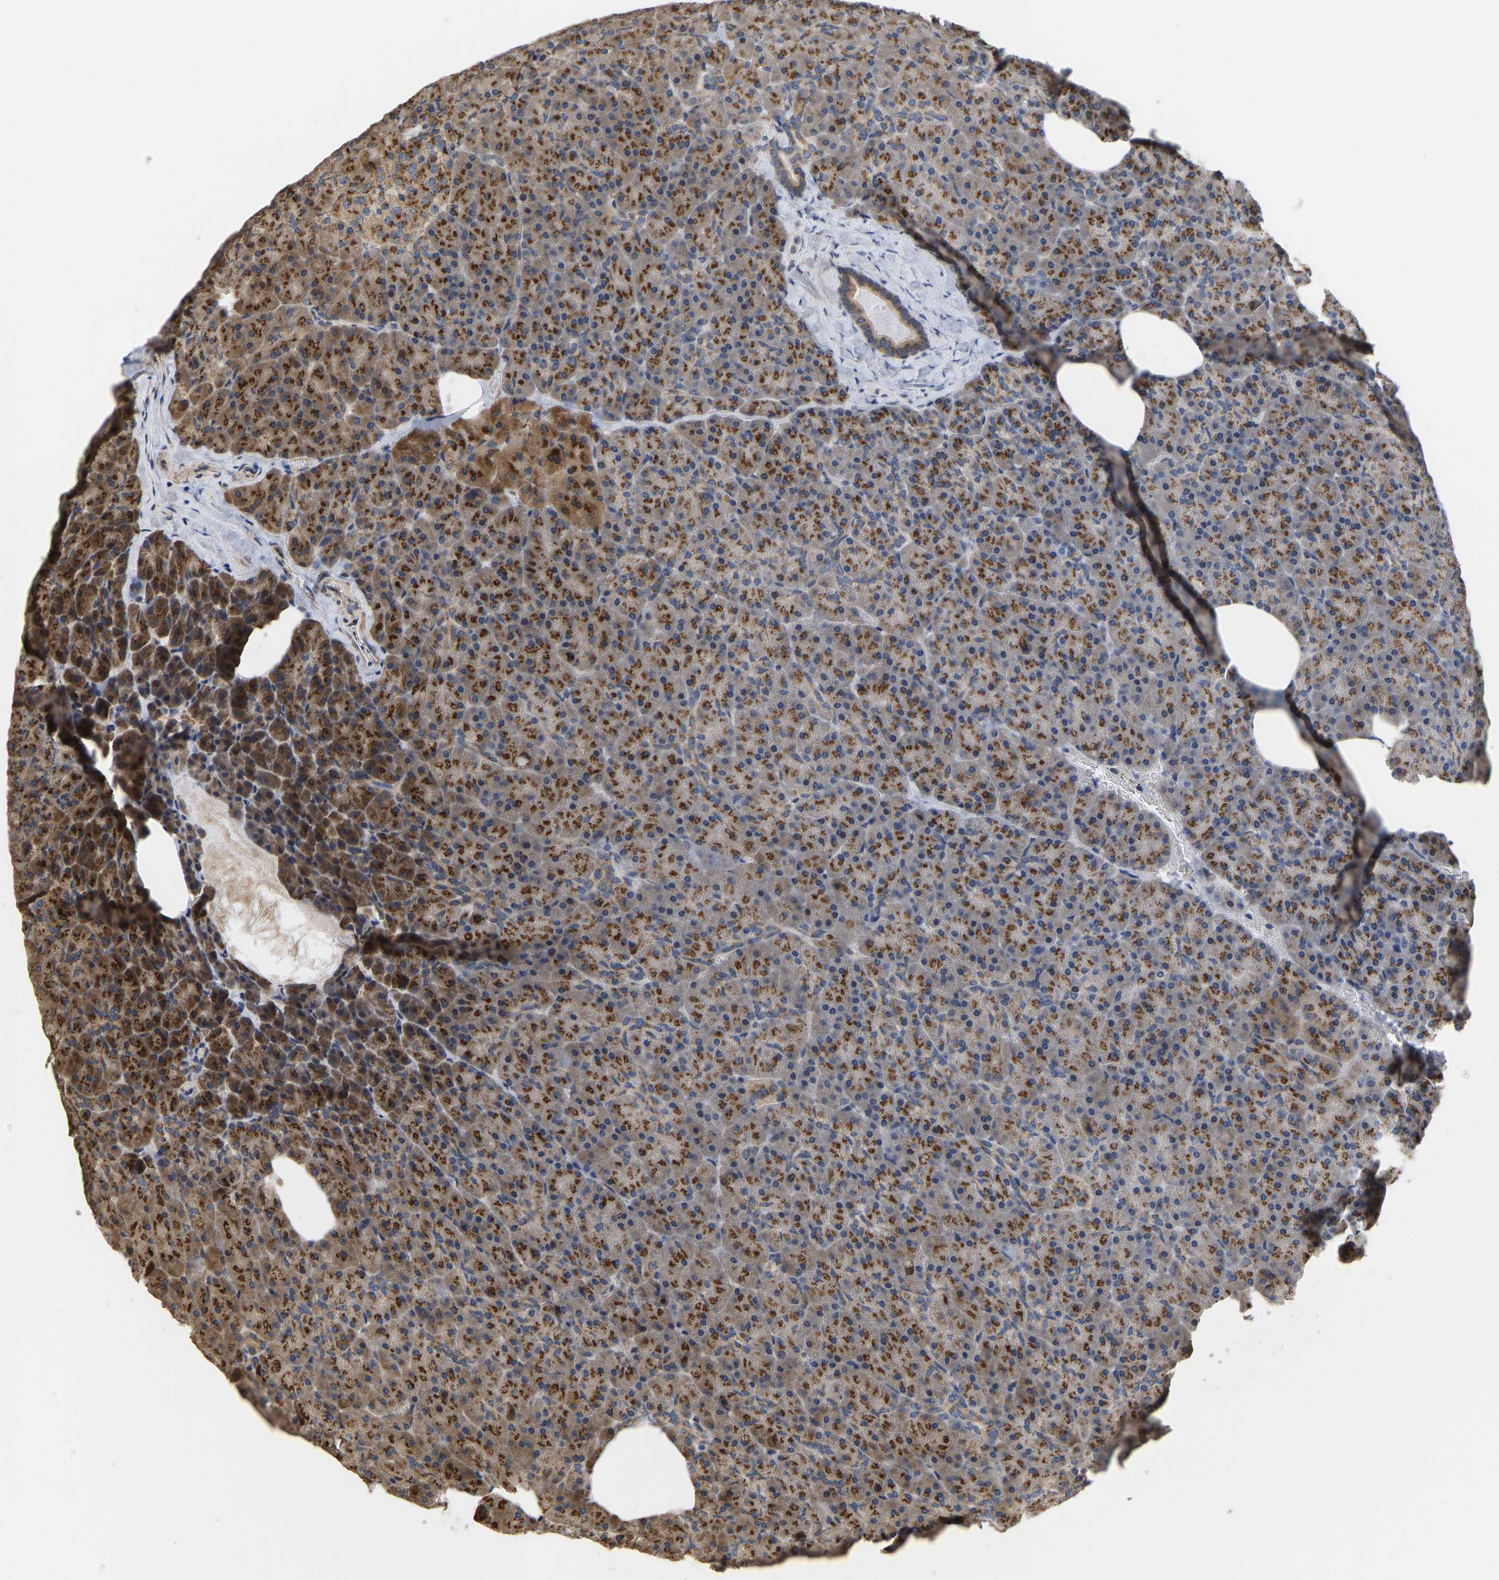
{"staining": {"intensity": "strong", "quantity": ">75%", "location": "cytoplasmic/membranous"}, "tissue": "pancreas", "cell_type": "Exocrine glandular cells", "image_type": "normal", "snomed": [{"axis": "morphology", "description": "Normal tissue, NOS"}, {"axis": "topography", "description": "Pancreas"}], "caption": "Immunohistochemical staining of normal pancreas shows strong cytoplasmic/membranous protein positivity in approximately >75% of exocrine glandular cells.", "gene": "YIPF4", "patient": {"sex": "female", "age": 35}}